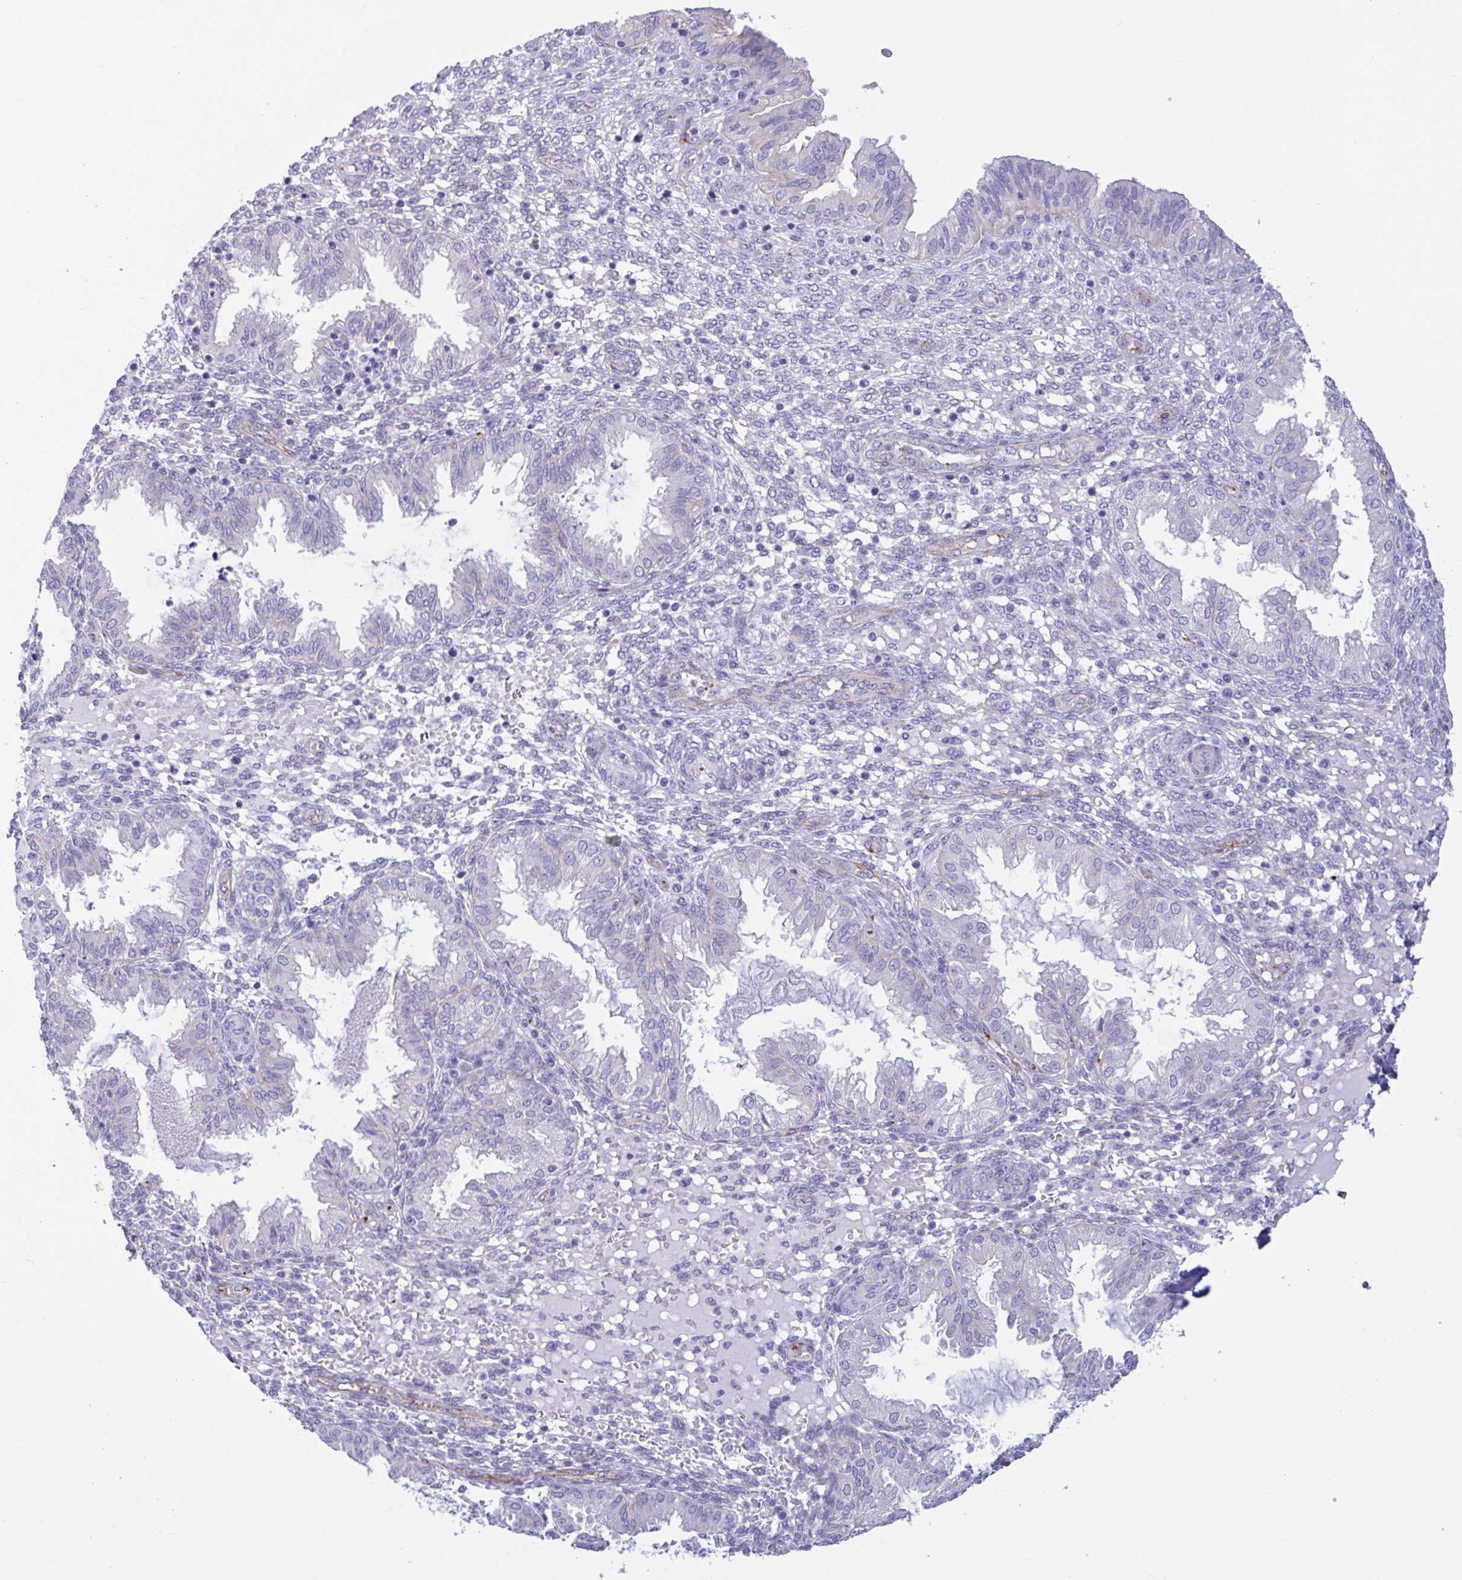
{"staining": {"intensity": "moderate", "quantity": "<25%", "location": "cytoplasmic/membranous"}, "tissue": "endometrium", "cell_type": "Cells in endometrial stroma", "image_type": "normal", "snomed": [{"axis": "morphology", "description": "Normal tissue, NOS"}, {"axis": "topography", "description": "Endometrium"}], "caption": "IHC (DAB (3,3'-diaminobenzidine)) staining of benign human endometrium reveals moderate cytoplasmic/membranous protein expression in approximately <25% of cells in endometrial stroma. The protein is shown in brown color, while the nuclei are stained blue.", "gene": "RPL22L1", "patient": {"sex": "female", "age": 33}}